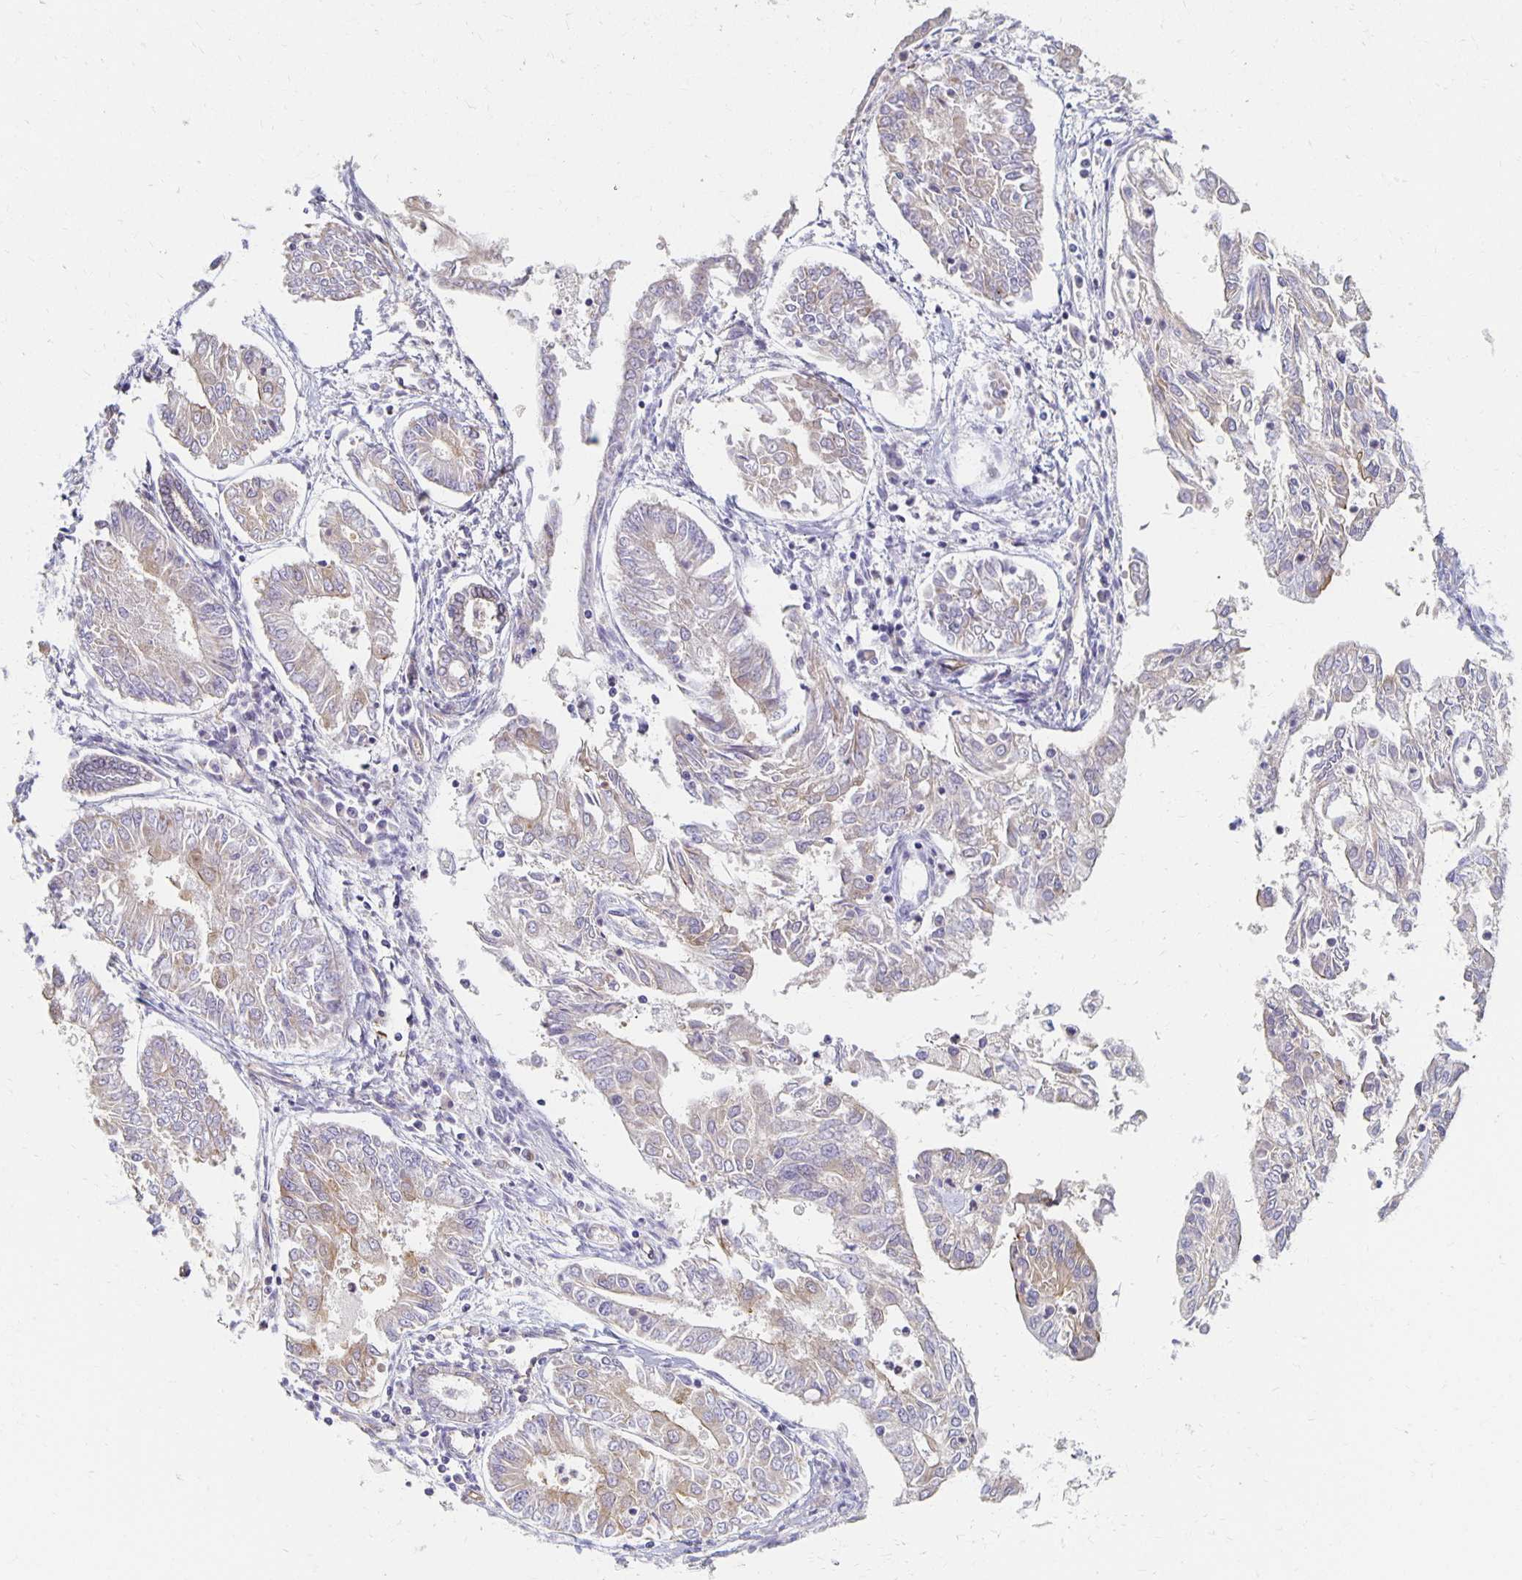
{"staining": {"intensity": "weak", "quantity": "<25%", "location": "cytoplasmic/membranous"}, "tissue": "endometrial cancer", "cell_type": "Tumor cells", "image_type": "cancer", "snomed": [{"axis": "morphology", "description": "Adenocarcinoma, NOS"}, {"axis": "topography", "description": "Endometrium"}], "caption": "Tumor cells are negative for brown protein staining in endometrial adenocarcinoma. The staining was performed using DAB to visualize the protein expression in brown, while the nuclei were stained in blue with hematoxylin (Magnification: 20x).", "gene": "SORL1", "patient": {"sex": "female", "age": 68}}